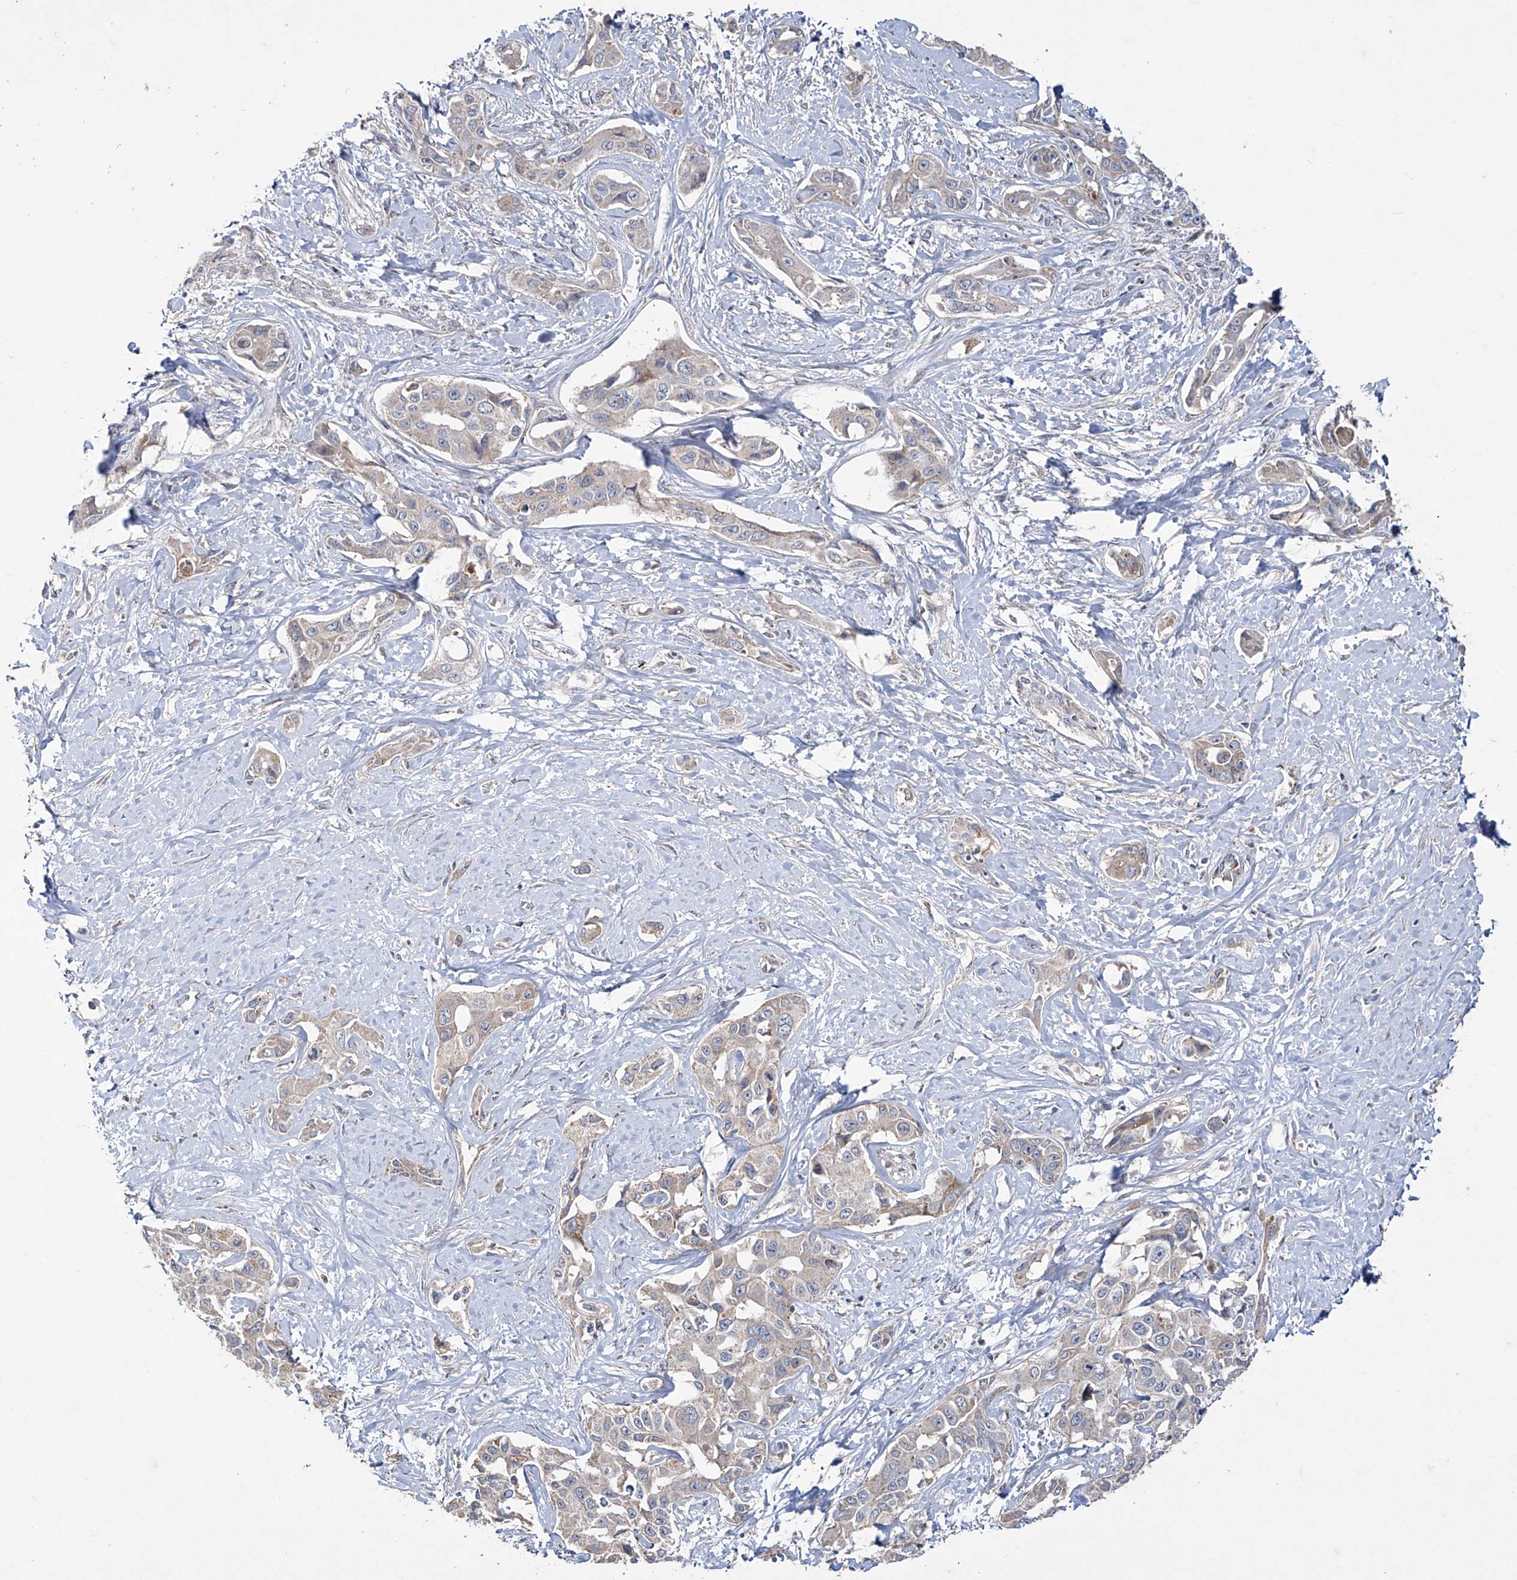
{"staining": {"intensity": "negative", "quantity": "none", "location": "none"}, "tissue": "liver cancer", "cell_type": "Tumor cells", "image_type": "cancer", "snomed": [{"axis": "morphology", "description": "Cholangiocarcinoma"}, {"axis": "topography", "description": "Liver"}], "caption": "Histopathology image shows no protein staining in tumor cells of liver cancer (cholangiocarcinoma) tissue.", "gene": "TRIM60", "patient": {"sex": "male", "age": 59}}